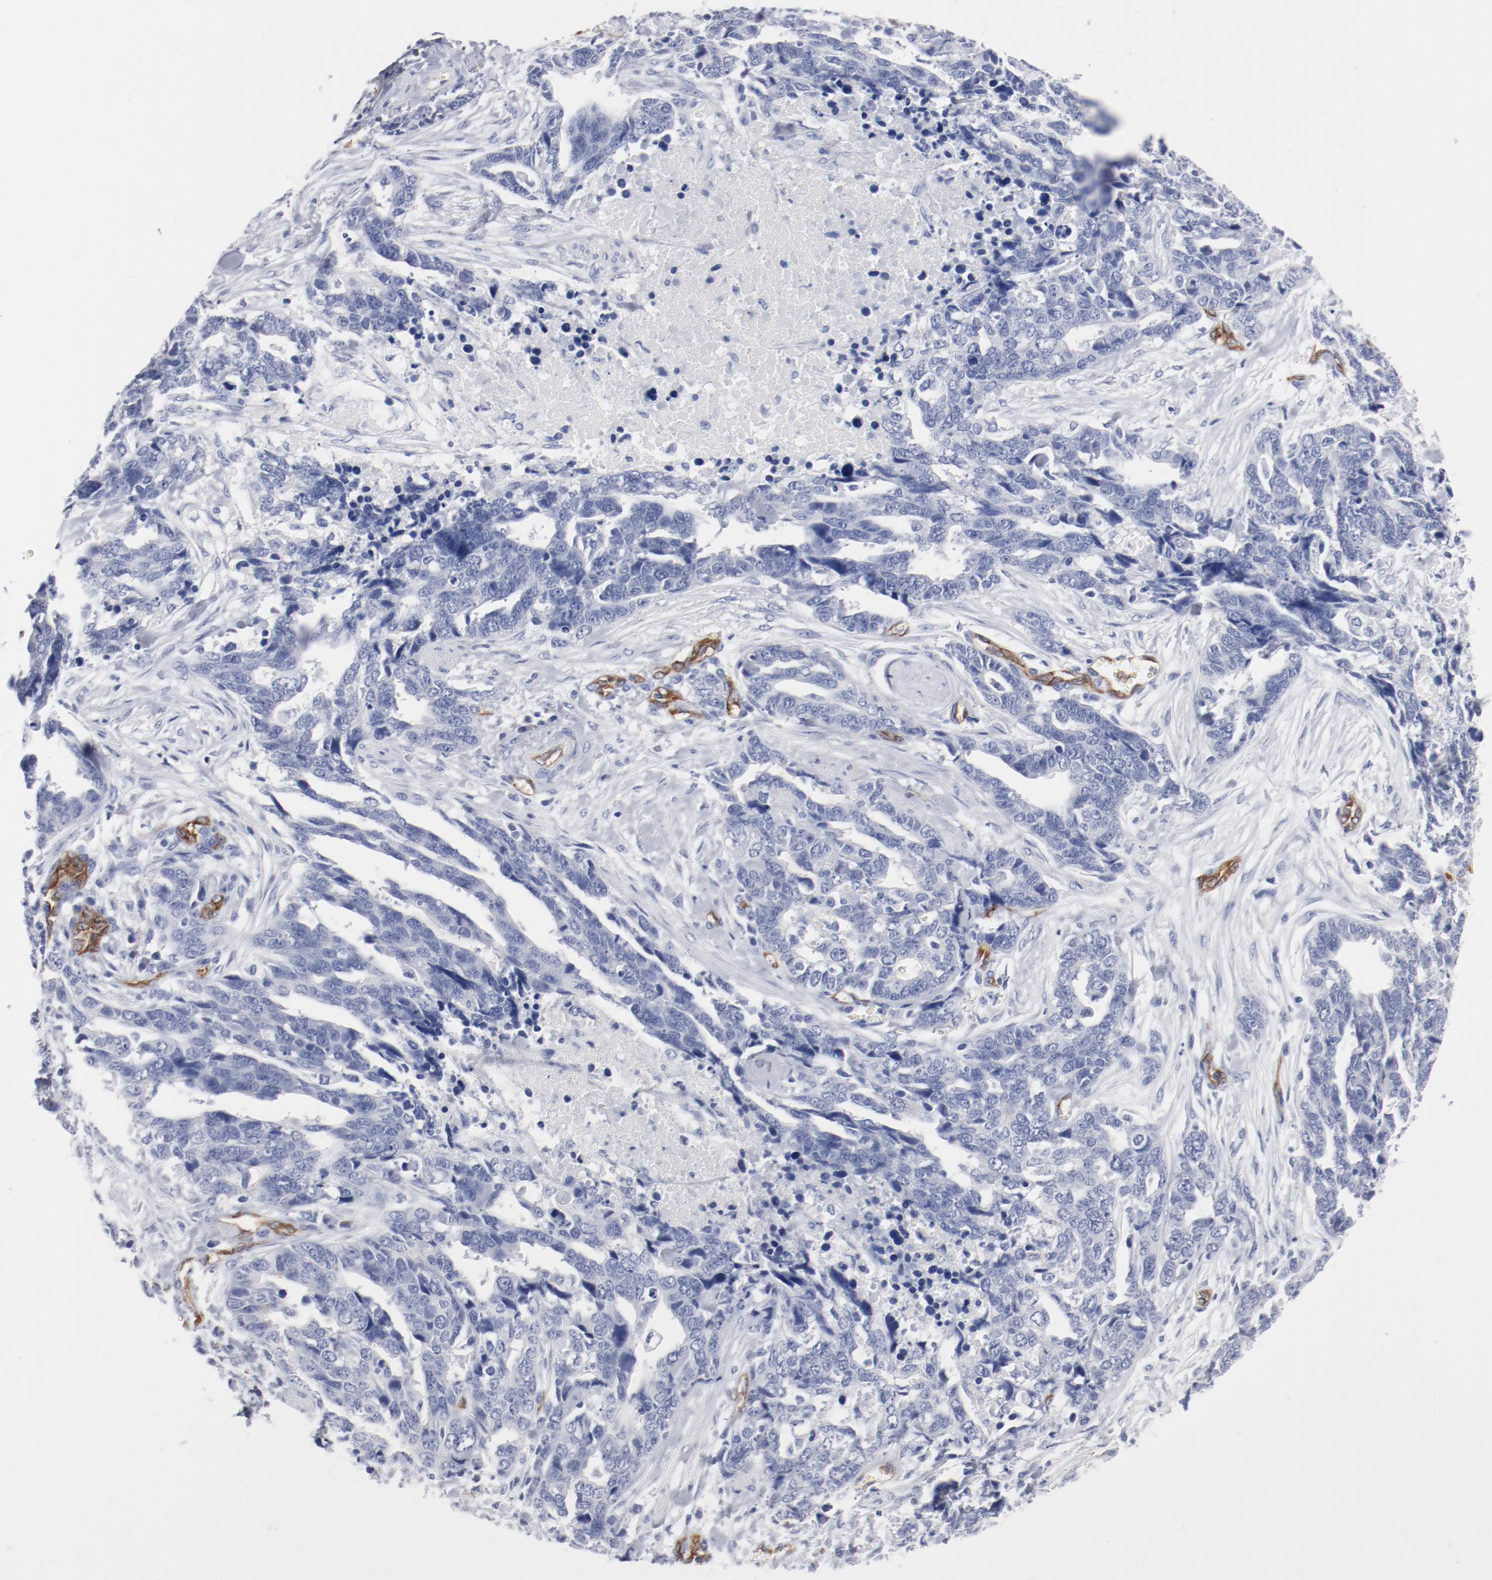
{"staining": {"intensity": "negative", "quantity": "none", "location": "none"}, "tissue": "ovarian cancer", "cell_type": "Tumor cells", "image_type": "cancer", "snomed": [{"axis": "morphology", "description": "Normal tissue, NOS"}, {"axis": "morphology", "description": "Cystadenocarcinoma, serous, NOS"}, {"axis": "topography", "description": "Fallopian tube"}, {"axis": "topography", "description": "Ovary"}], "caption": "This is an immunohistochemistry histopathology image of ovarian serous cystadenocarcinoma. There is no expression in tumor cells.", "gene": "SHANK3", "patient": {"sex": "female", "age": 56}}